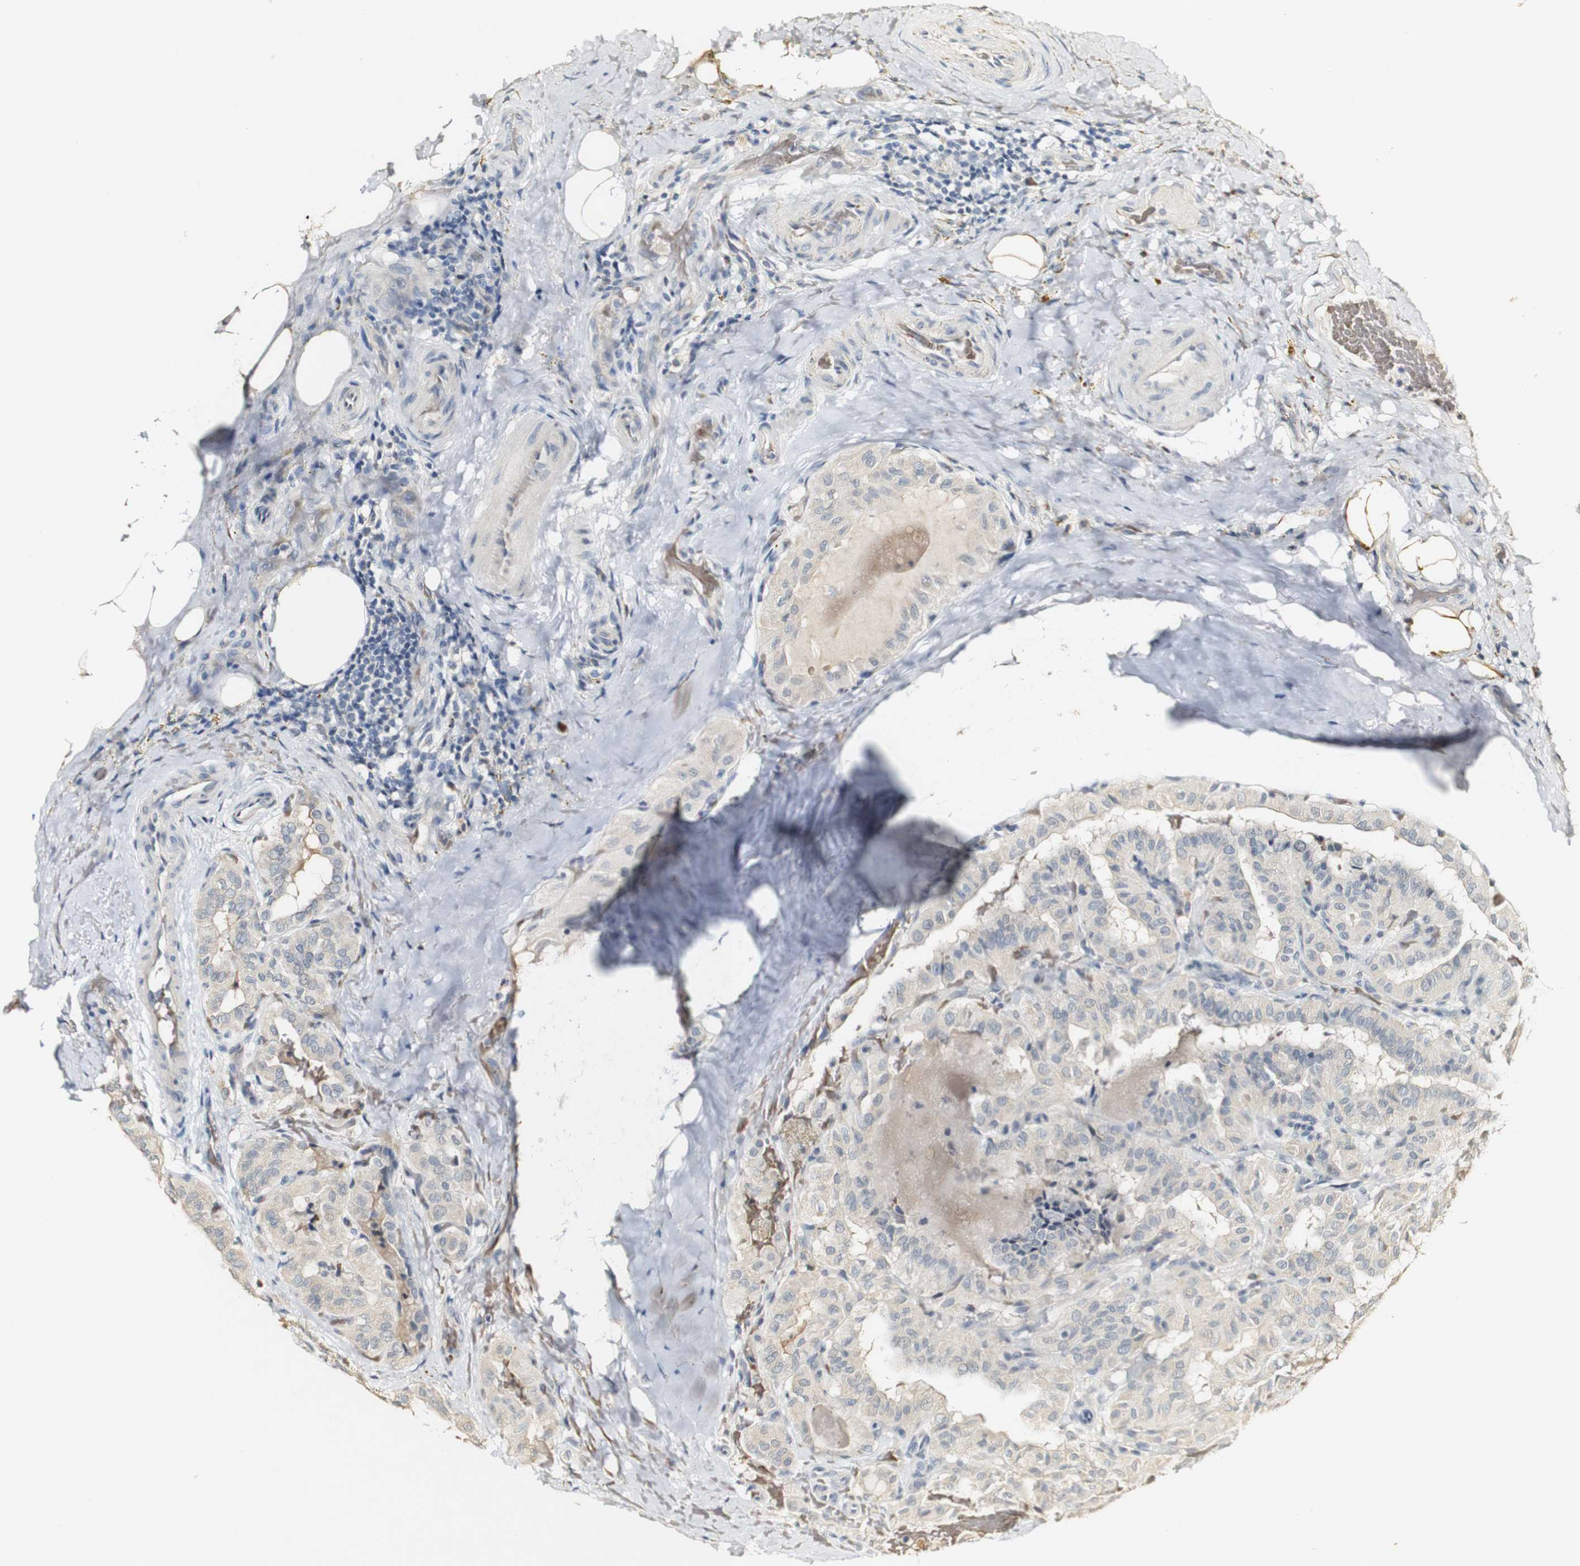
{"staining": {"intensity": "weak", "quantity": "<25%", "location": "cytoplasmic/membranous"}, "tissue": "thyroid cancer", "cell_type": "Tumor cells", "image_type": "cancer", "snomed": [{"axis": "morphology", "description": "Papillary adenocarcinoma, NOS"}, {"axis": "topography", "description": "Thyroid gland"}], "caption": "The photomicrograph exhibits no significant staining in tumor cells of thyroid cancer.", "gene": "SYT7", "patient": {"sex": "male", "age": 77}}